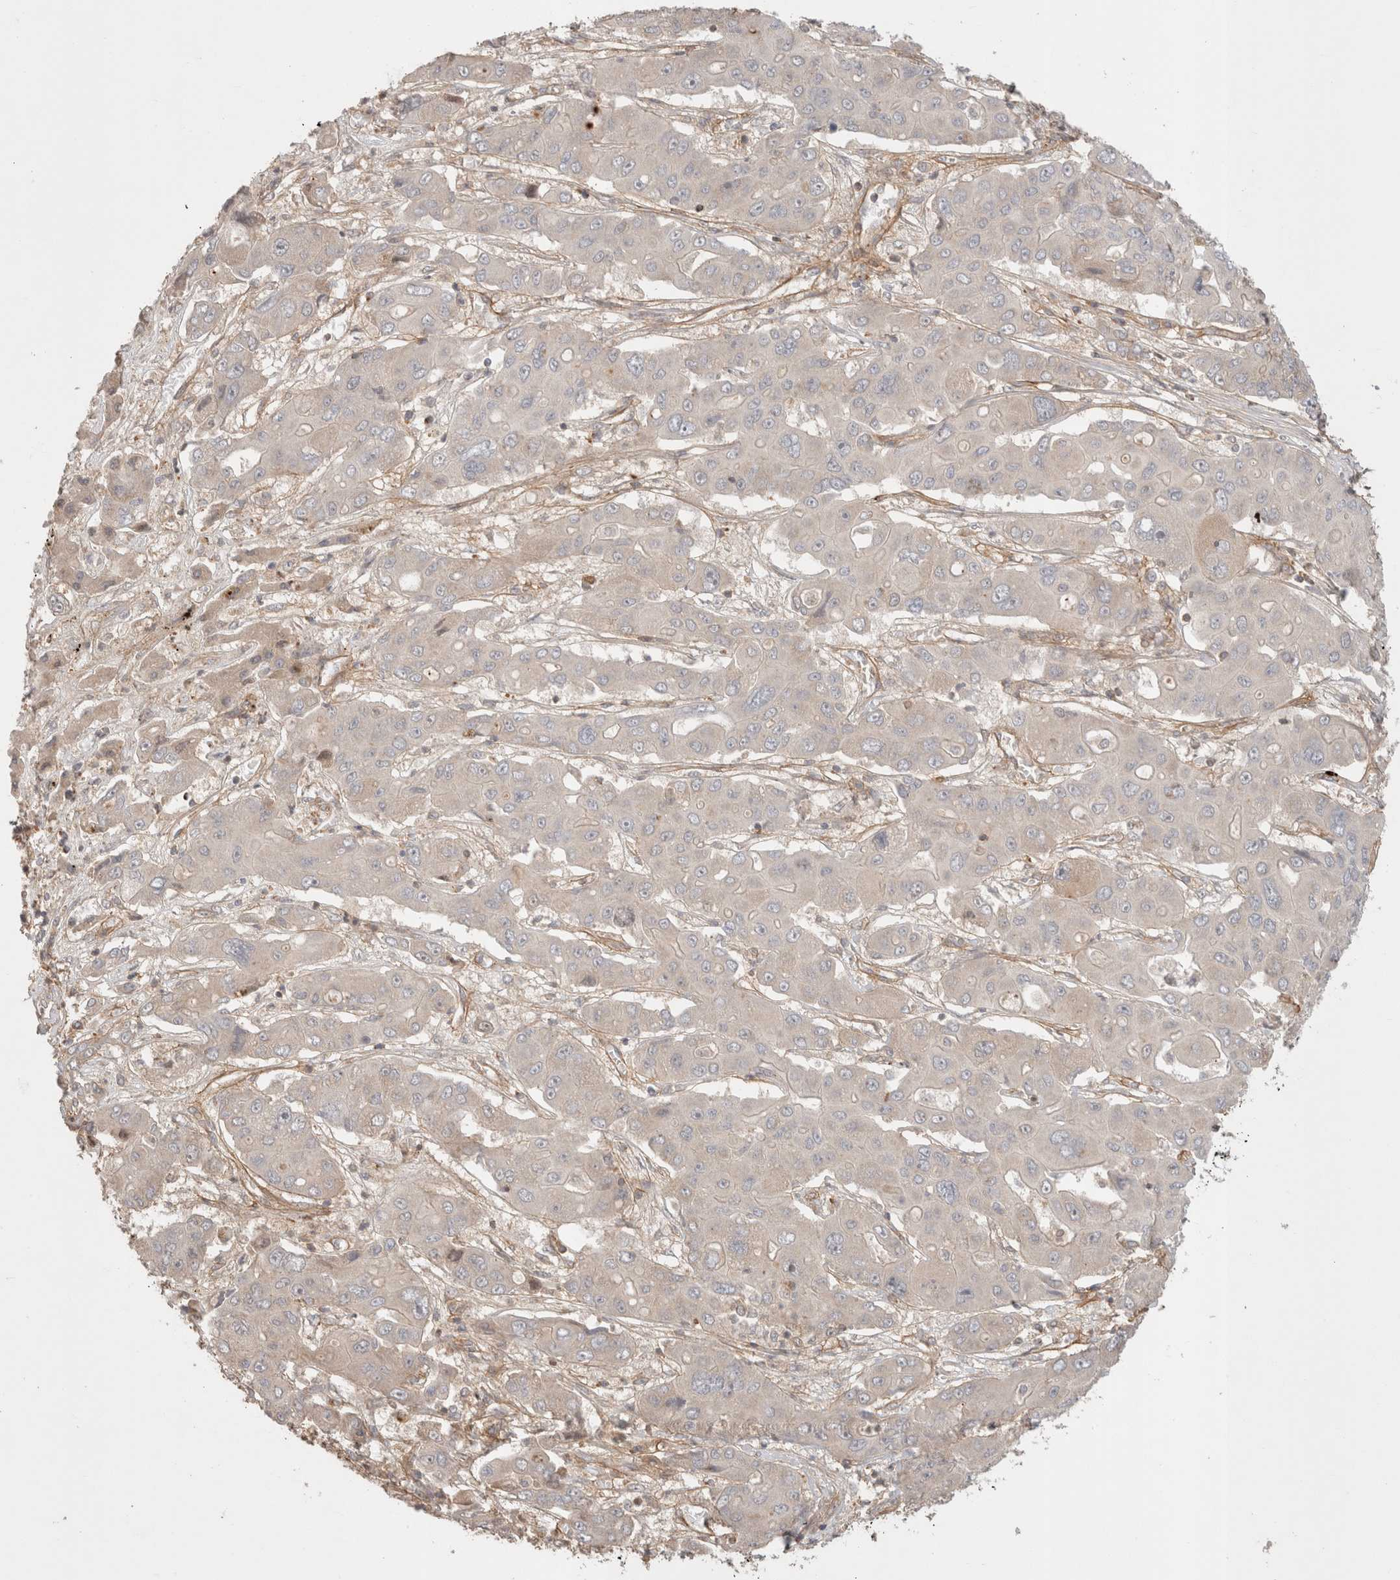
{"staining": {"intensity": "negative", "quantity": "none", "location": "none"}, "tissue": "liver cancer", "cell_type": "Tumor cells", "image_type": "cancer", "snomed": [{"axis": "morphology", "description": "Cholangiocarcinoma"}, {"axis": "topography", "description": "Liver"}], "caption": "Tumor cells show no significant protein expression in cholangiocarcinoma (liver).", "gene": "HSPG2", "patient": {"sex": "male", "age": 67}}